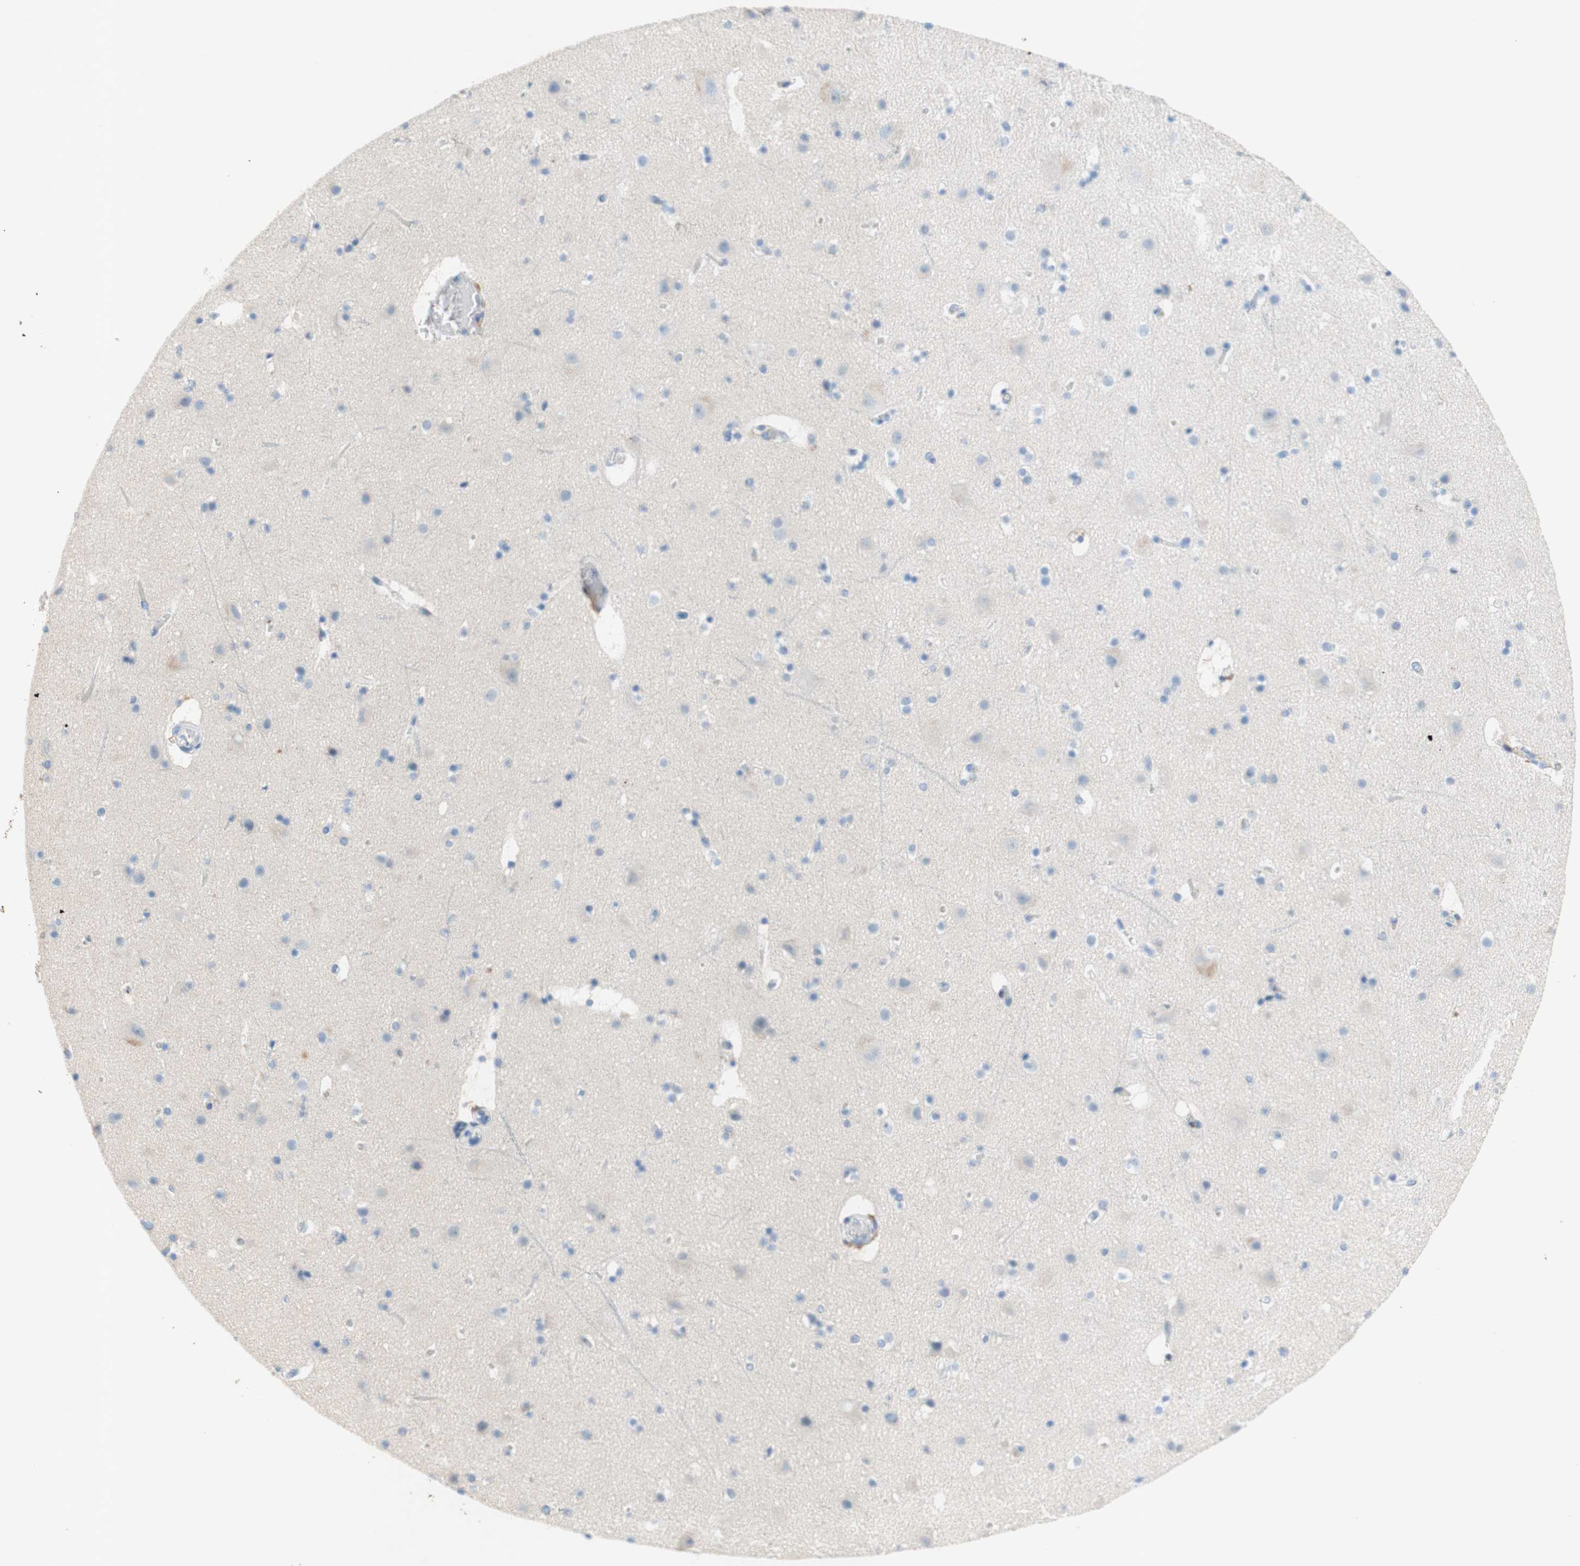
{"staining": {"intensity": "negative", "quantity": "none", "location": "none"}, "tissue": "cerebral cortex", "cell_type": "Endothelial cells", "image_type": "normal", "snomed": [{"axis": "morphology", "description": "Normal tissue, NOS"}, {"axis": "topography", "description": "Cerebral cortex"}], "caption": "Cerebral cortex stained for a protein using IHC exhibits no staining endothelial cells.", "gene": "POLR2J3", "patient": {"sex": "male", "age": 45}}